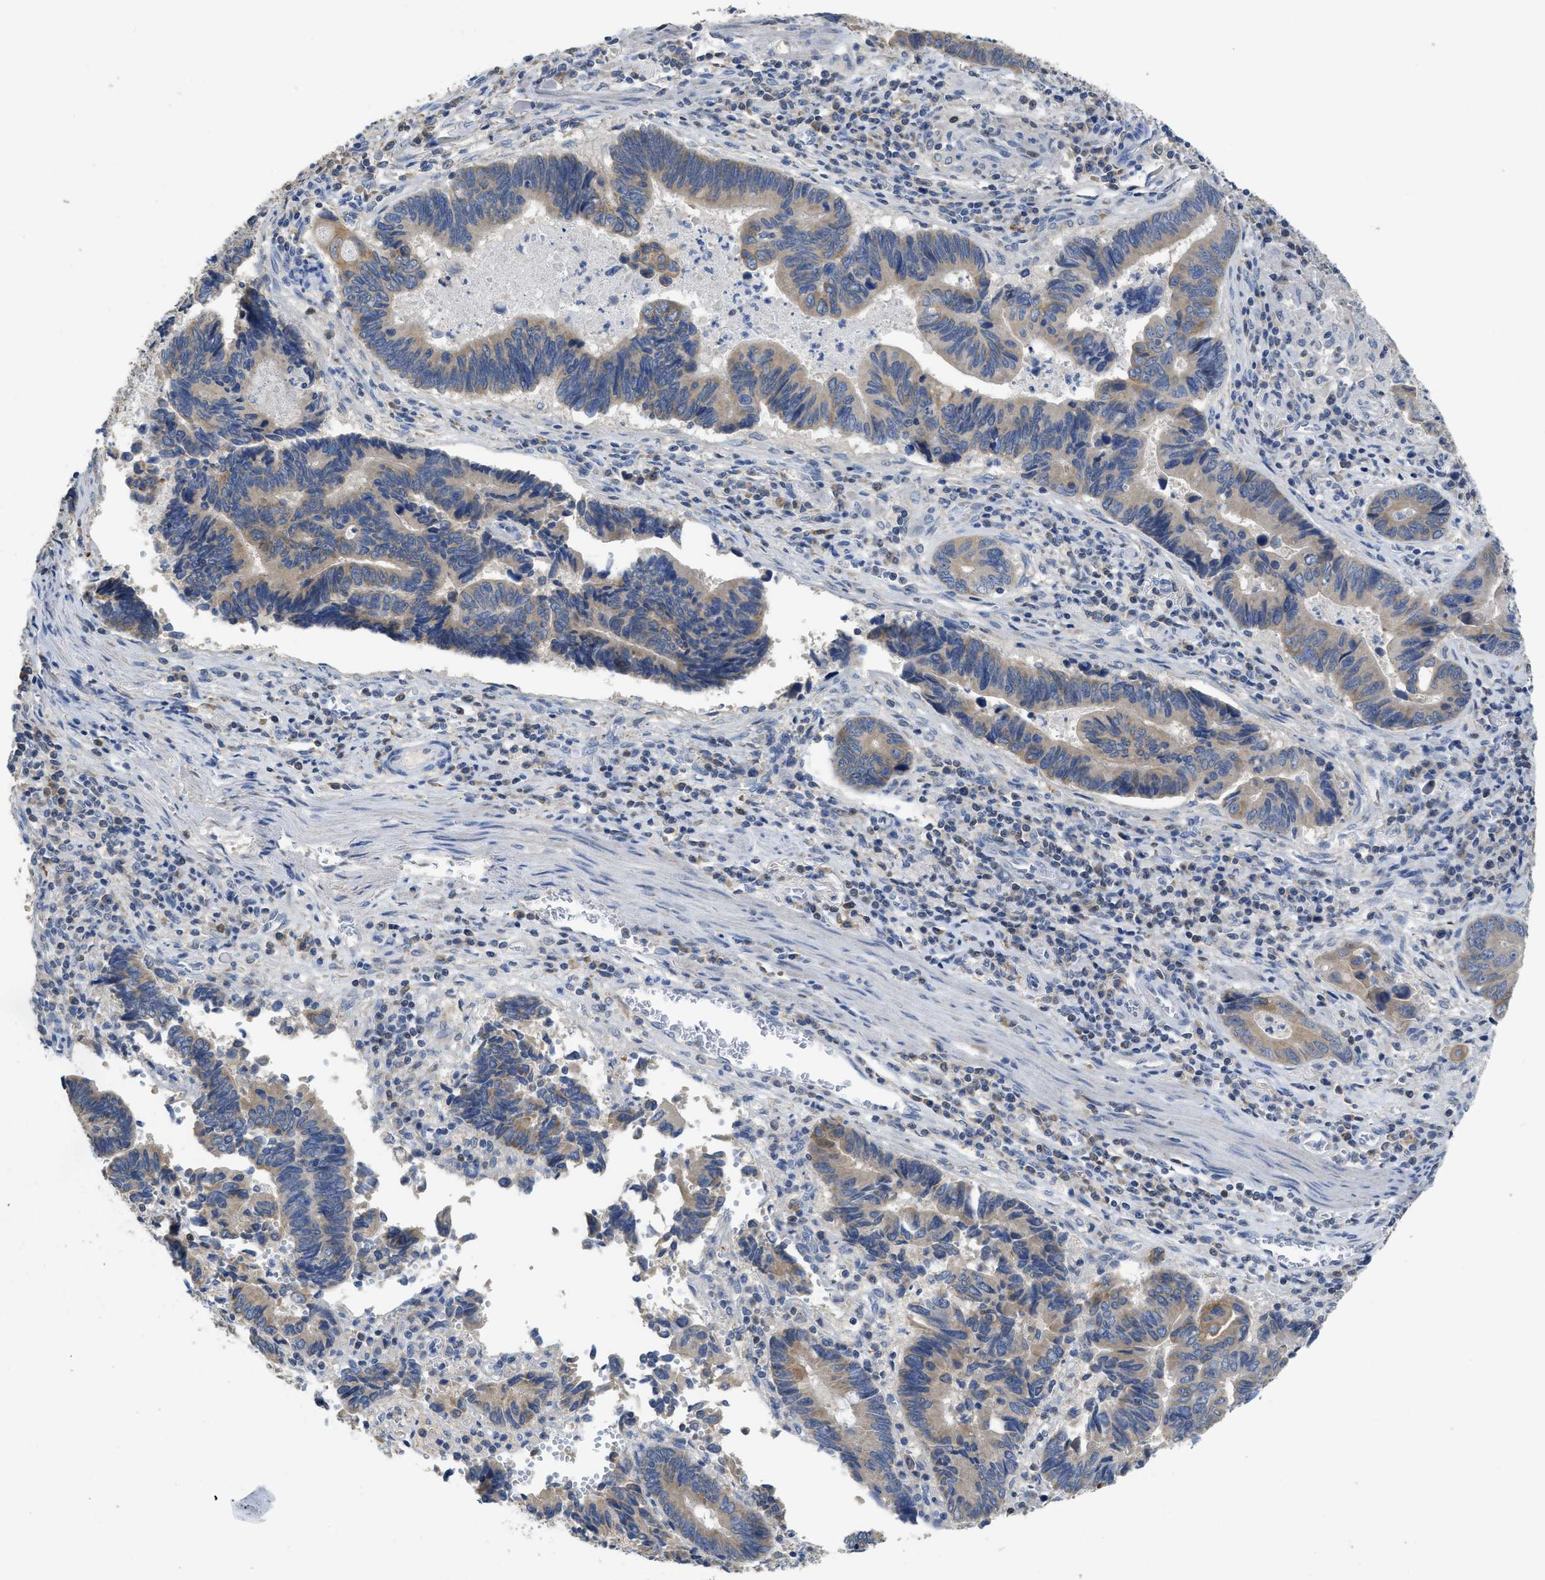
{"staining": {"intensity": "weak", "quantity": ">75%", "location": "cytoplasmic/membranous"}, "tissue": "pancreatic cancer", "cell_type": "Tumor cells", "image_type": "cancer", "snomed": [{"axis": "morphology", "description": "Adenocarcinoma, NOS"}, {"axis": "topography", "description": "Pancreas"}], "caption": "An immunohistochemistry histopathology image of neoplastic tissue is shown. Protein staining in brown highlights weak cytoplasmic/membranous positivity in adenocarcinoma (pancreatic) within tumor cells. Using DAB (brown) and hematoxylin (blue) stains, captured at high magnification using brightfield microscopy.", "gene": "SFXN2", "patient": {"sex": "female", "age": 70}}